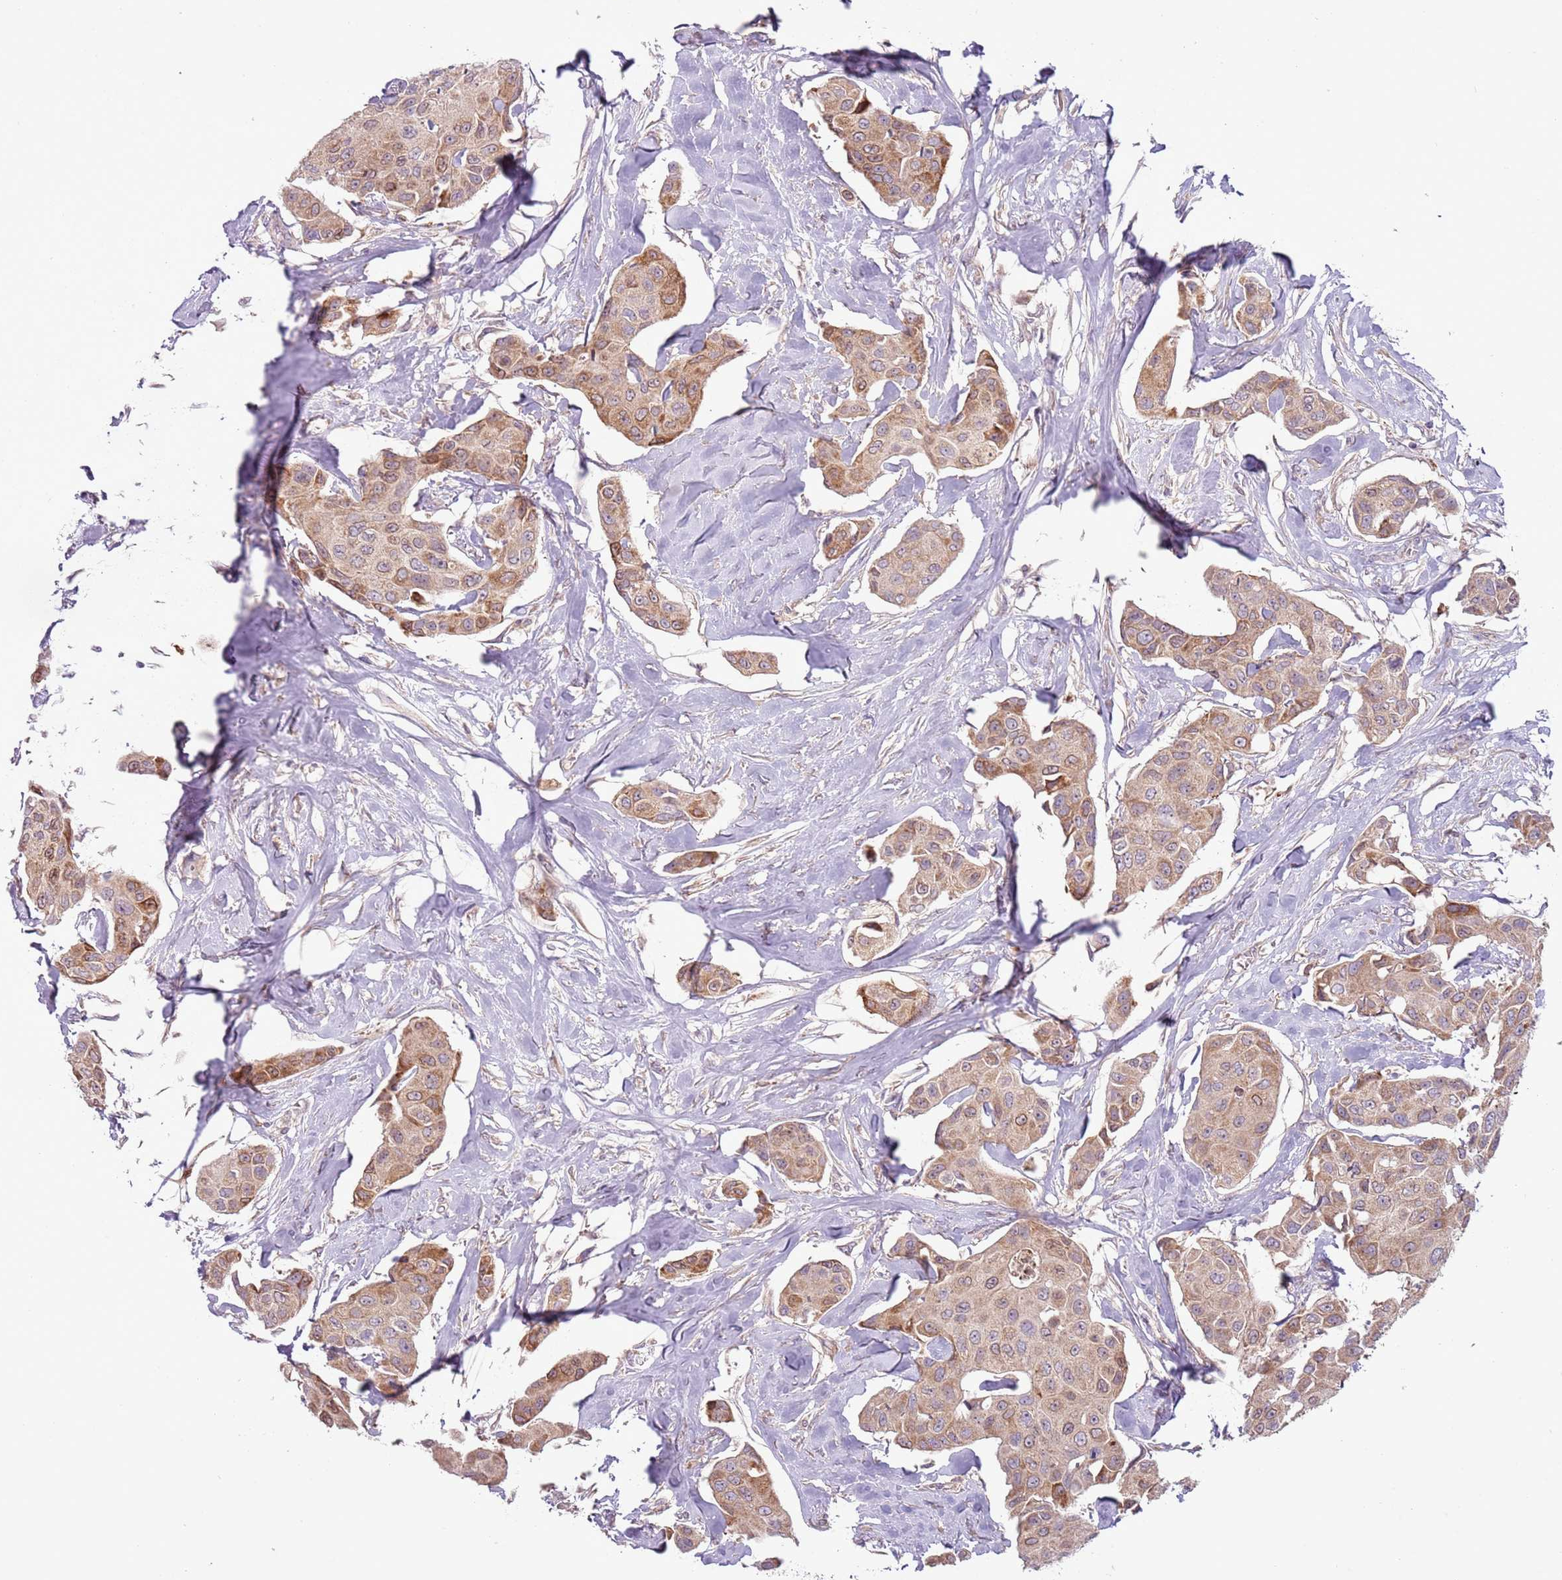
{"staining": {"intensity": "moderate", "quantity": ">75%", "location": "cytoplasmic/membranous"}, "tissue": "breast cancer", "cell_type": "Tumor cells", "image_type": "cancer", "snomed": [{"axis": "morphology", "description": "Duct carcinoma"}, {"axis": "topography", "description": "Breast"}, {"axis": "topography", "description": "Lymph node"}], "caption": "Immunohistochemical staining of breast invasive ductal carcinoma displays moderate cytoplasmic/membranous protein positivity in approximately >75% of tumor cells.", "gene": "DTD2", "patient": {"sex": "female", "age": 80}}